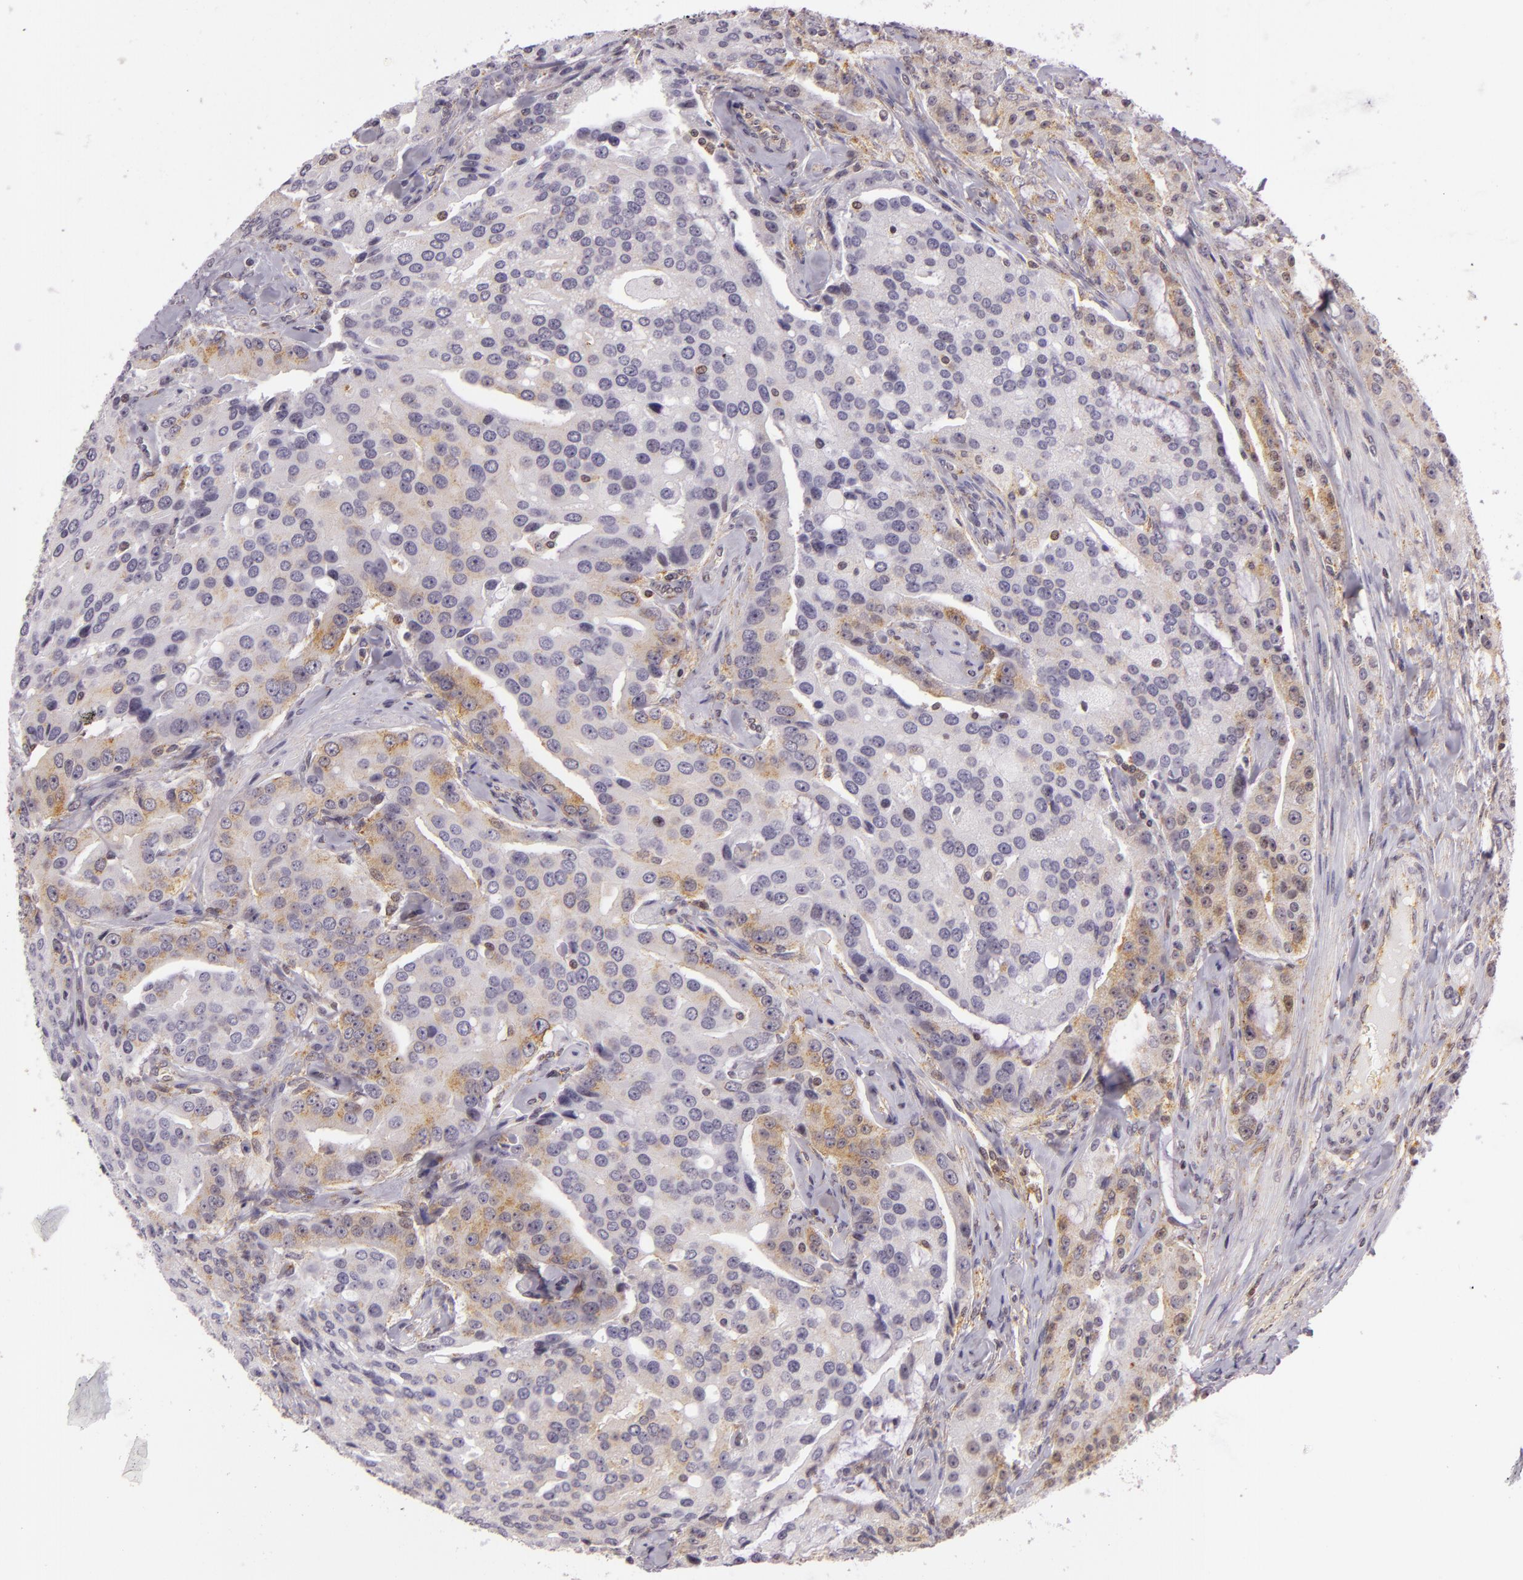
{"staining": {"intensity": "moderate", "quantity": "<25%", "location": "cytoplasmic/membranous"}, "tissue": "prostate cancer", "cell_type": "Tumor cells", "image_type": "cancer", "snomed": [{"axis": "morphology", "description": "Adenocarcinoma, Medium grade"}, {"axis": "topography", "description": "Prostate"}], "caption": "Human prostate cancer stained with a brown dye displays moderate cytoplasmic/membranous positive positivity in approximately <25% of tumor cells.", "gene": "IMPDH1", "patient": {"sex": "male", "age": 72}}